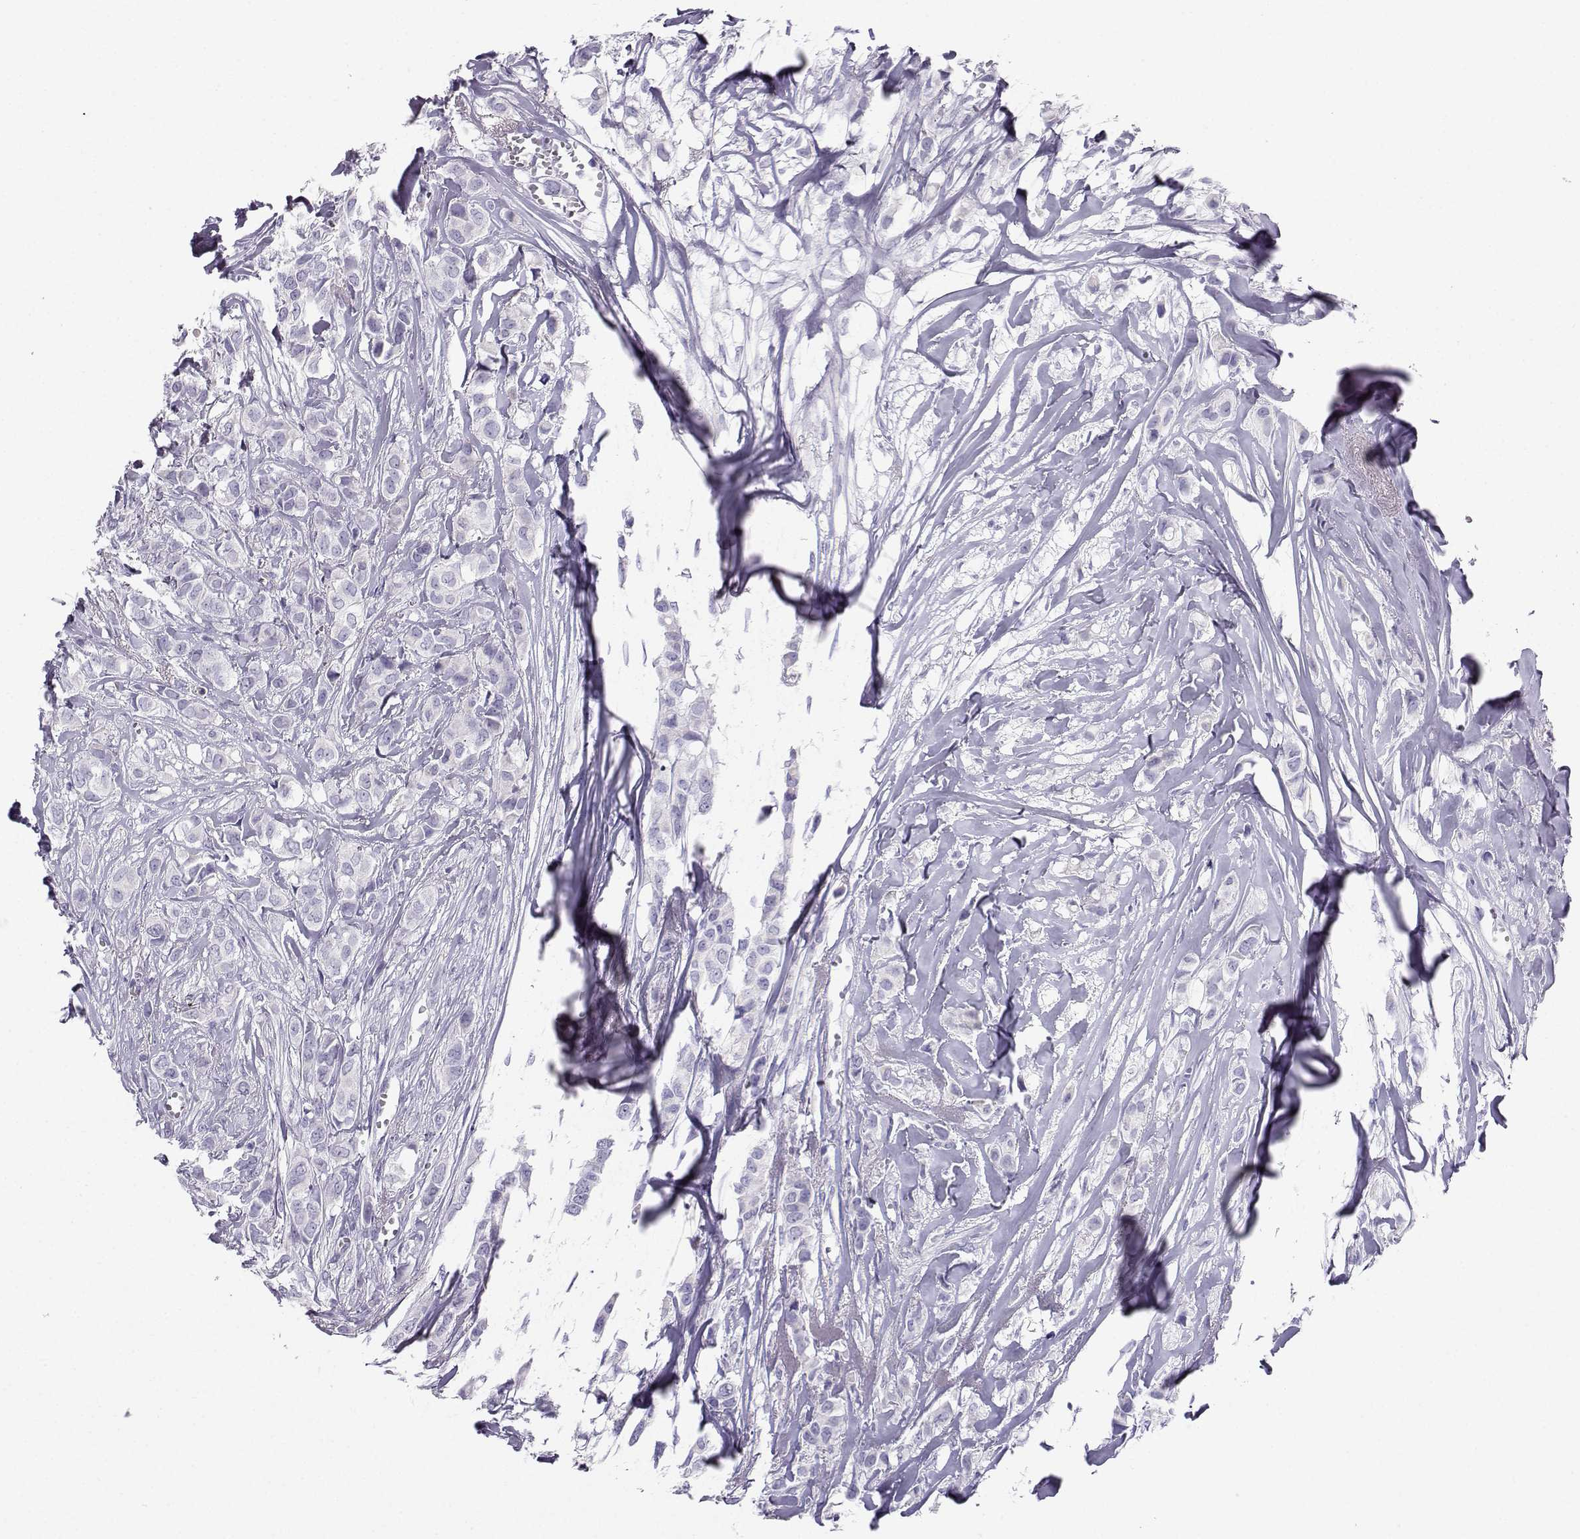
{"staining": {"intensity": "negative", "quantity": "none", "location": "none"}, "tissue": "breast cancer", "cell_type": "Tumor cells", "image_type": "cancer", "snomed": [{"axis": "morphology", "description": "Duct carcinoma"}, {"axis": "topography", "description": "Breast"}], "caption": "This is an immunohistochemistry photomicrograph of human breast cancer. There is no positivity in tumor cells.", "gene": "NEFL", "patient": {"sex": "female", "age": 85}}